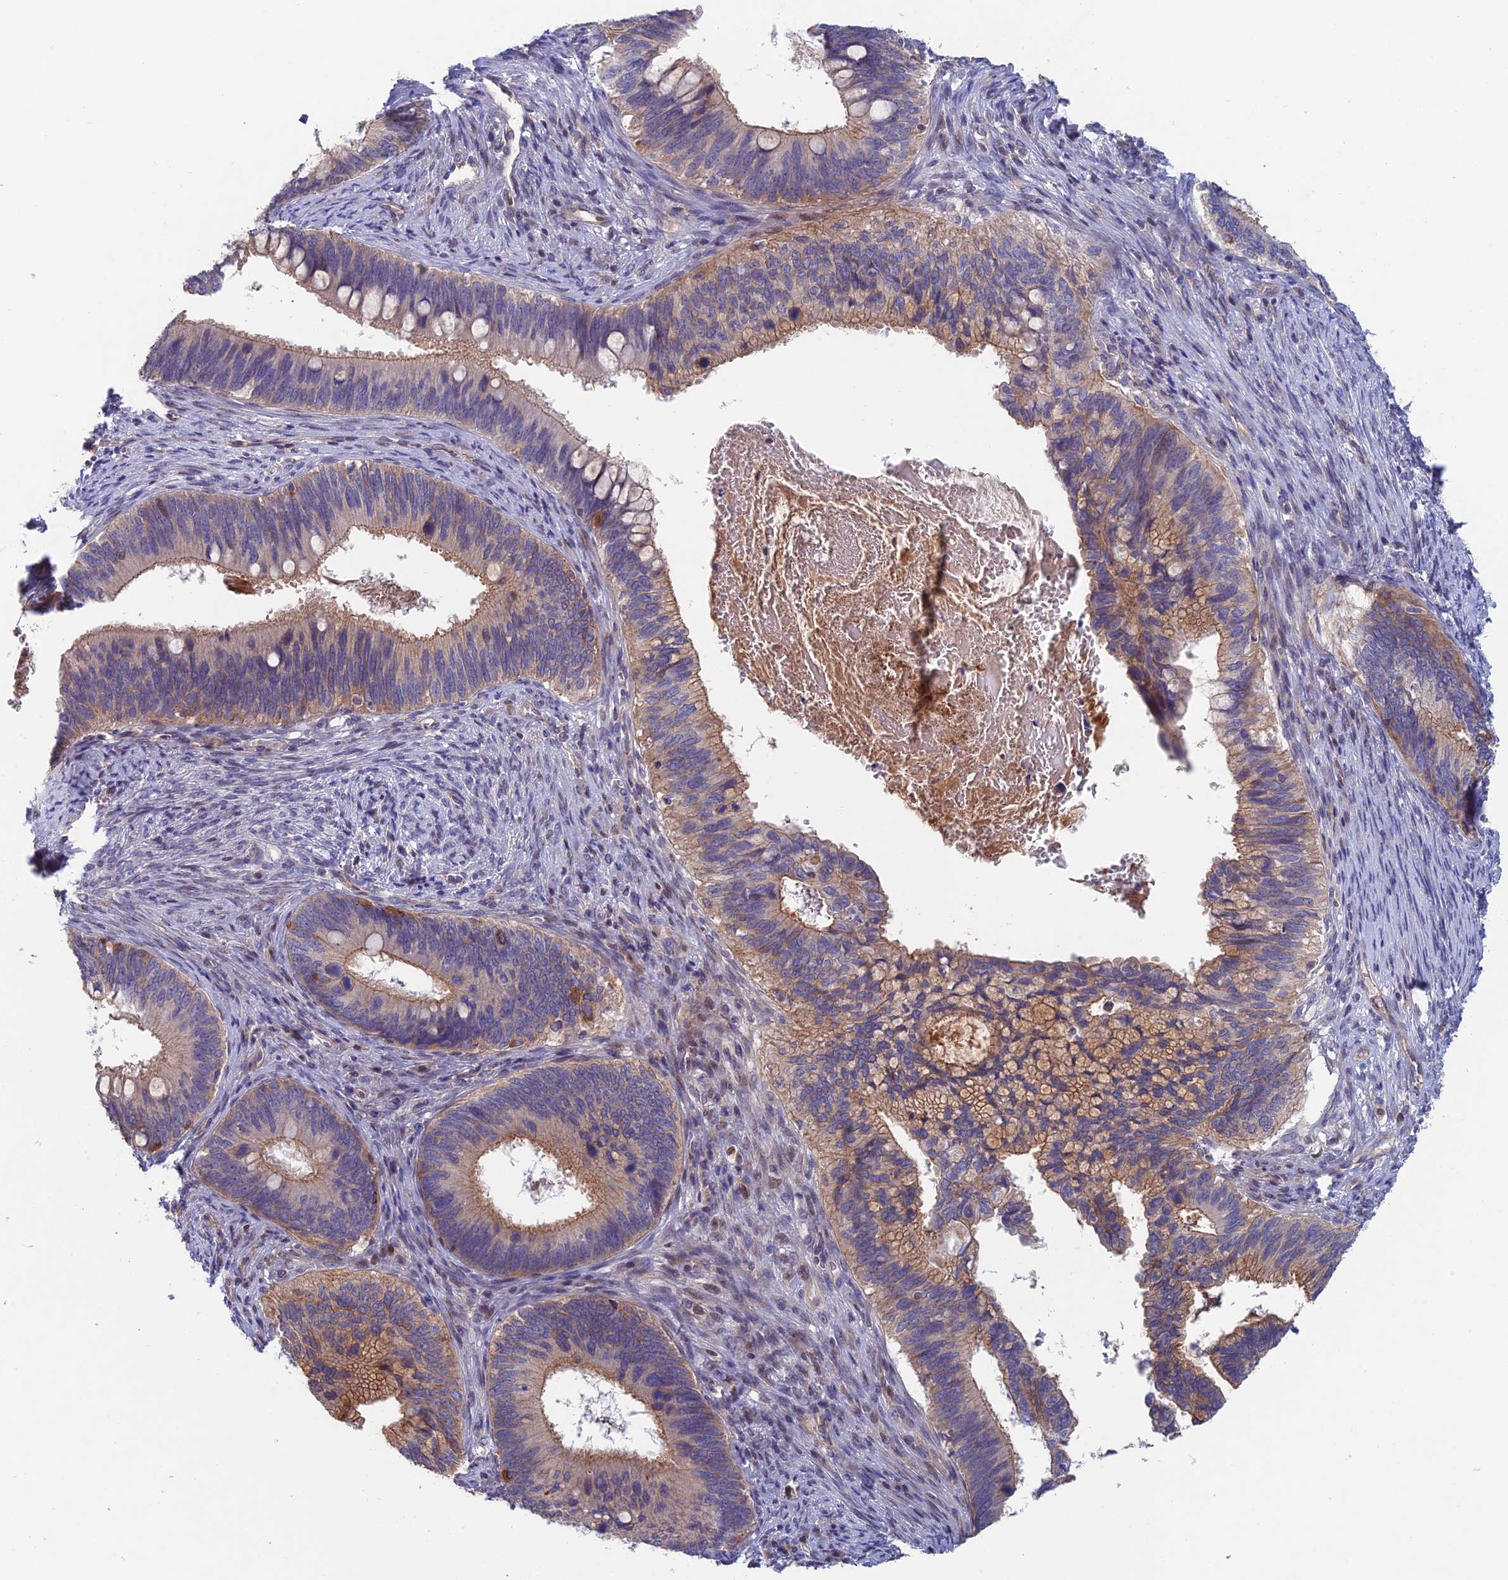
{"staining": {"intensity": "weak", "quantity": "25%-75%", "location": "cytoplasmic/membranous"}, "tissue": "cervical cancer", "cell_type": "Tumor cells", "image_type": "cancer", "snomed": [{"axis": "morphology", "description": "Adenocarcinoma, NOS"}, {"axis": "topography", "description": "Cervix"}], "caption": "Human cervical cancer stained for a protein (brown) reveals weak cytoplasmic/membranous positive positivity in approximately 25%-75% of tumor cells.", "gene": "USP37", "patient": {"sex": "female", "age": 42}}